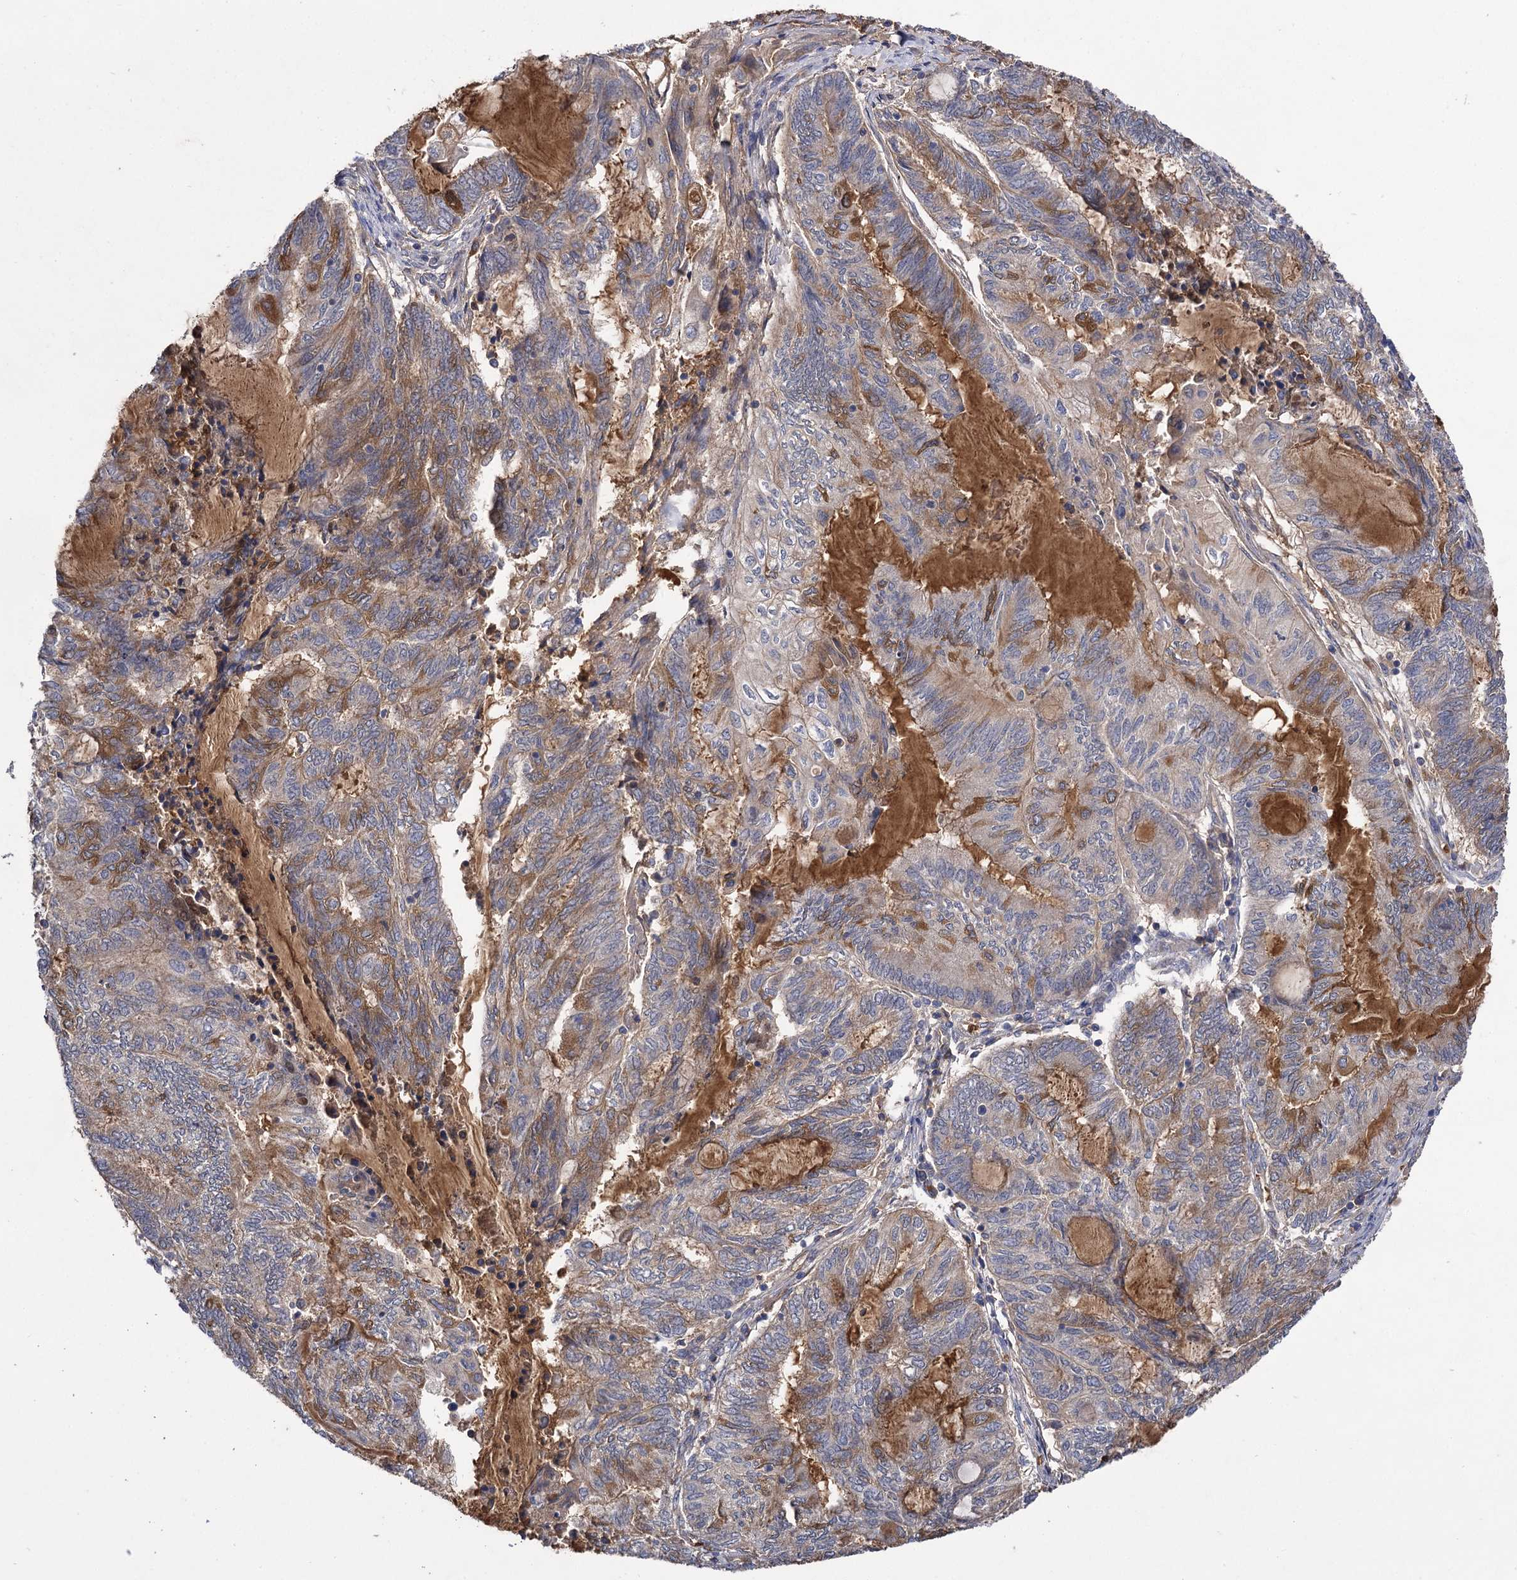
{"staining": {"intensity": "moderate", "quantity": "<25%", "location": "cytoplasmic/membranous"}, "tissue": "endometrial cancer", "cell_type": "Tumor cells", "image_type": "cancer", "snomed": [{"axis": "morphology", "description": "Adenocarcinoma, NOS"}, {"axis": "topography", "description": "Uterus"}, {"axis": "topography", "description": "Endometrium"}], "caption": "Tumor cells reveal low levels of moderate cytoplasmic/membranous staining in approximately <25% of cells in human endometrial cancer (adenocarcinoma).", "gene": "USP50", "patient": {"sex": "female", "age": 70}}